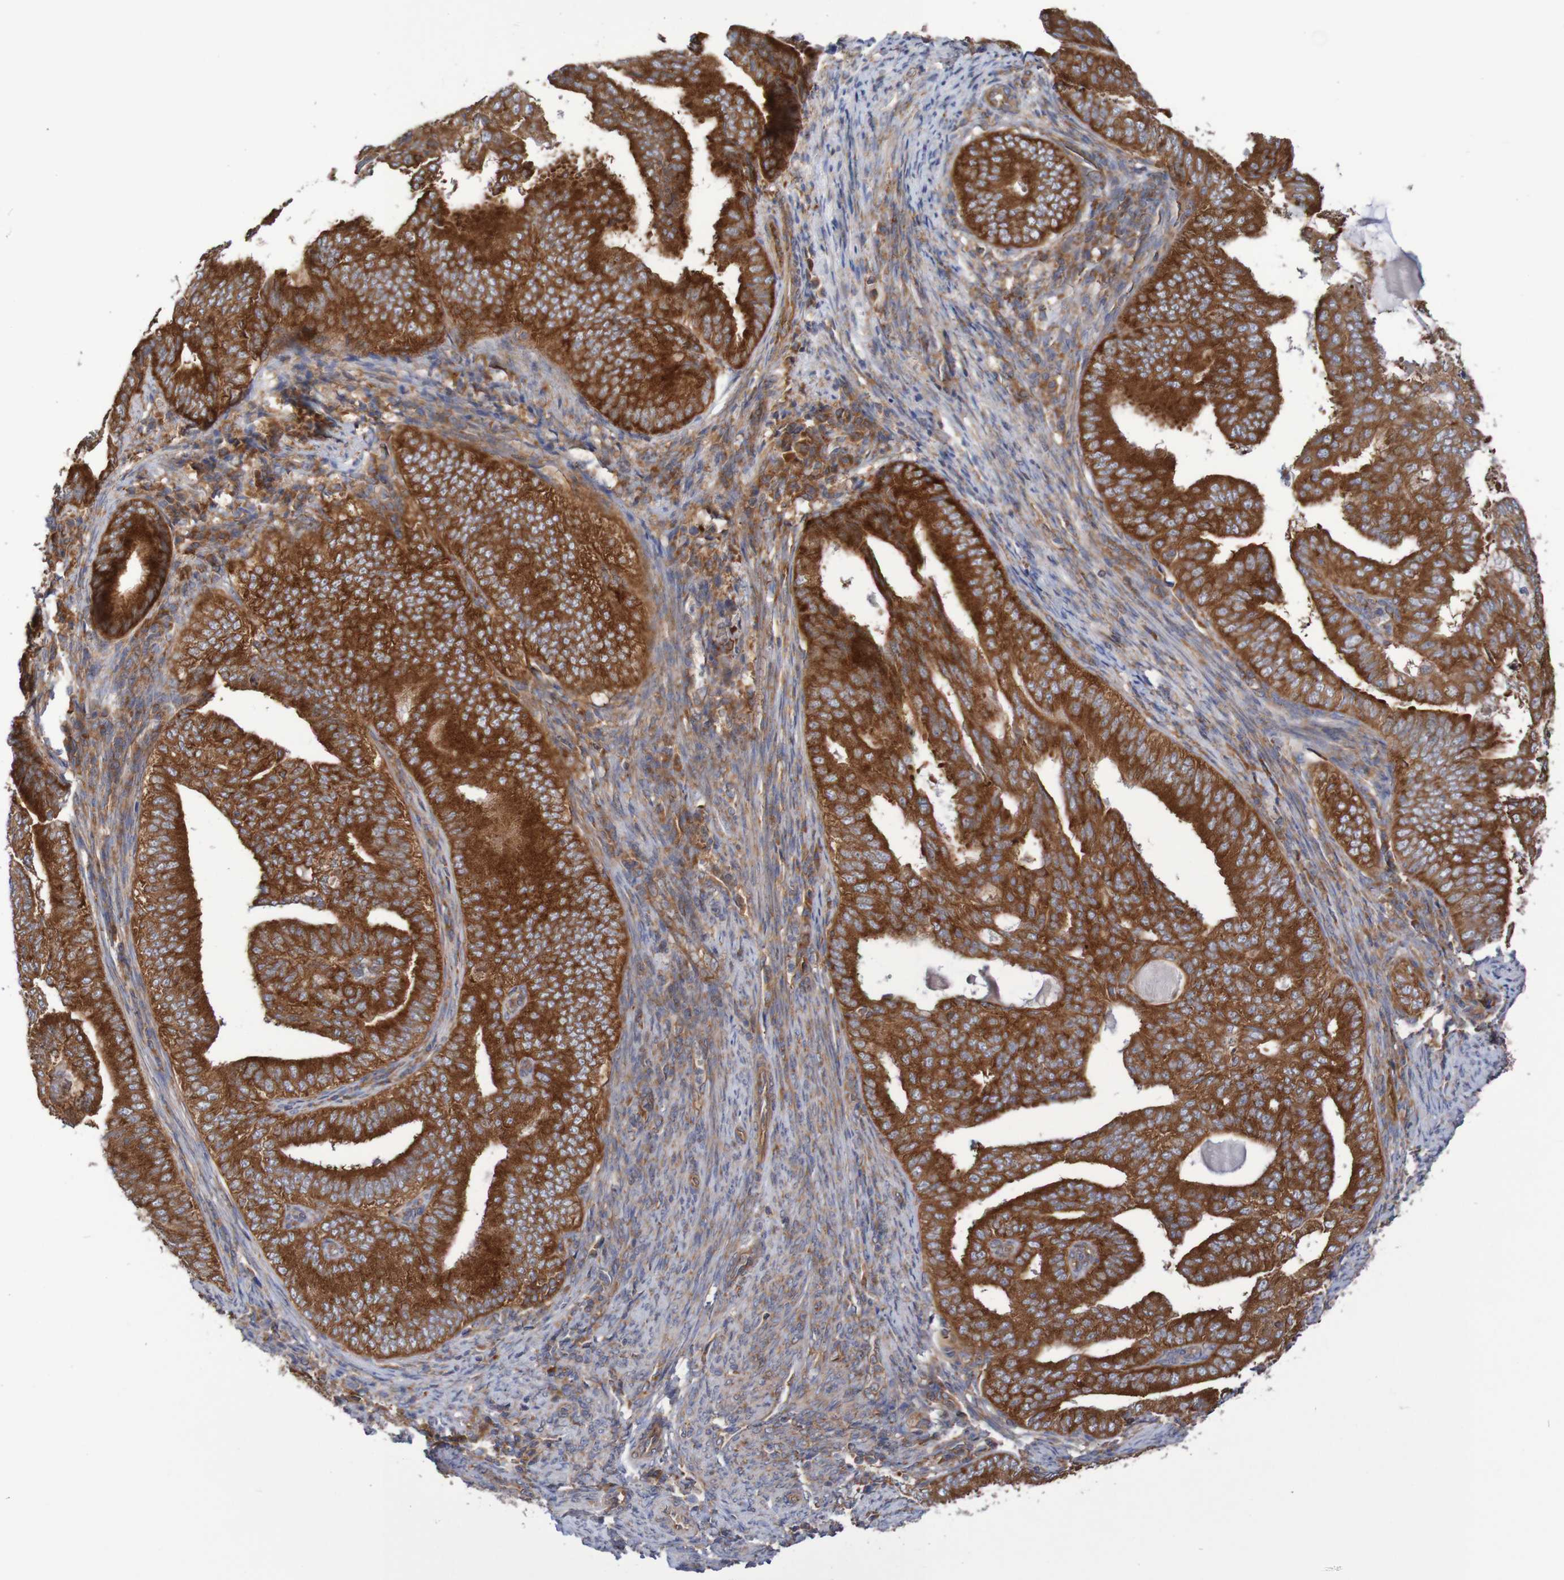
{"staining": {"intensity": "strong", "quantity": ">75%", "location": "cytoplasmic/membranous"}, "tissue": "endometrial cancer", "cell_type": "Tumor cells", "image_type": "cancer", "snomed": [{"axis": "morphology", "description": "Adenocarcinoma, NOS"}, {"axis": "topography", "description": "Endometrium"}], "caption": "Protein staining of endometrial cancer tissue displays strong cytoplasmic/membranous positivity in approximately >75% of tumor cells. The staining was performed using DAB, with brown indicating positive protein expression. Nuclei are stained blue with hematoxylin.", "gene": "LRRC47", "patient": {"sex": "female", "age": 58}}